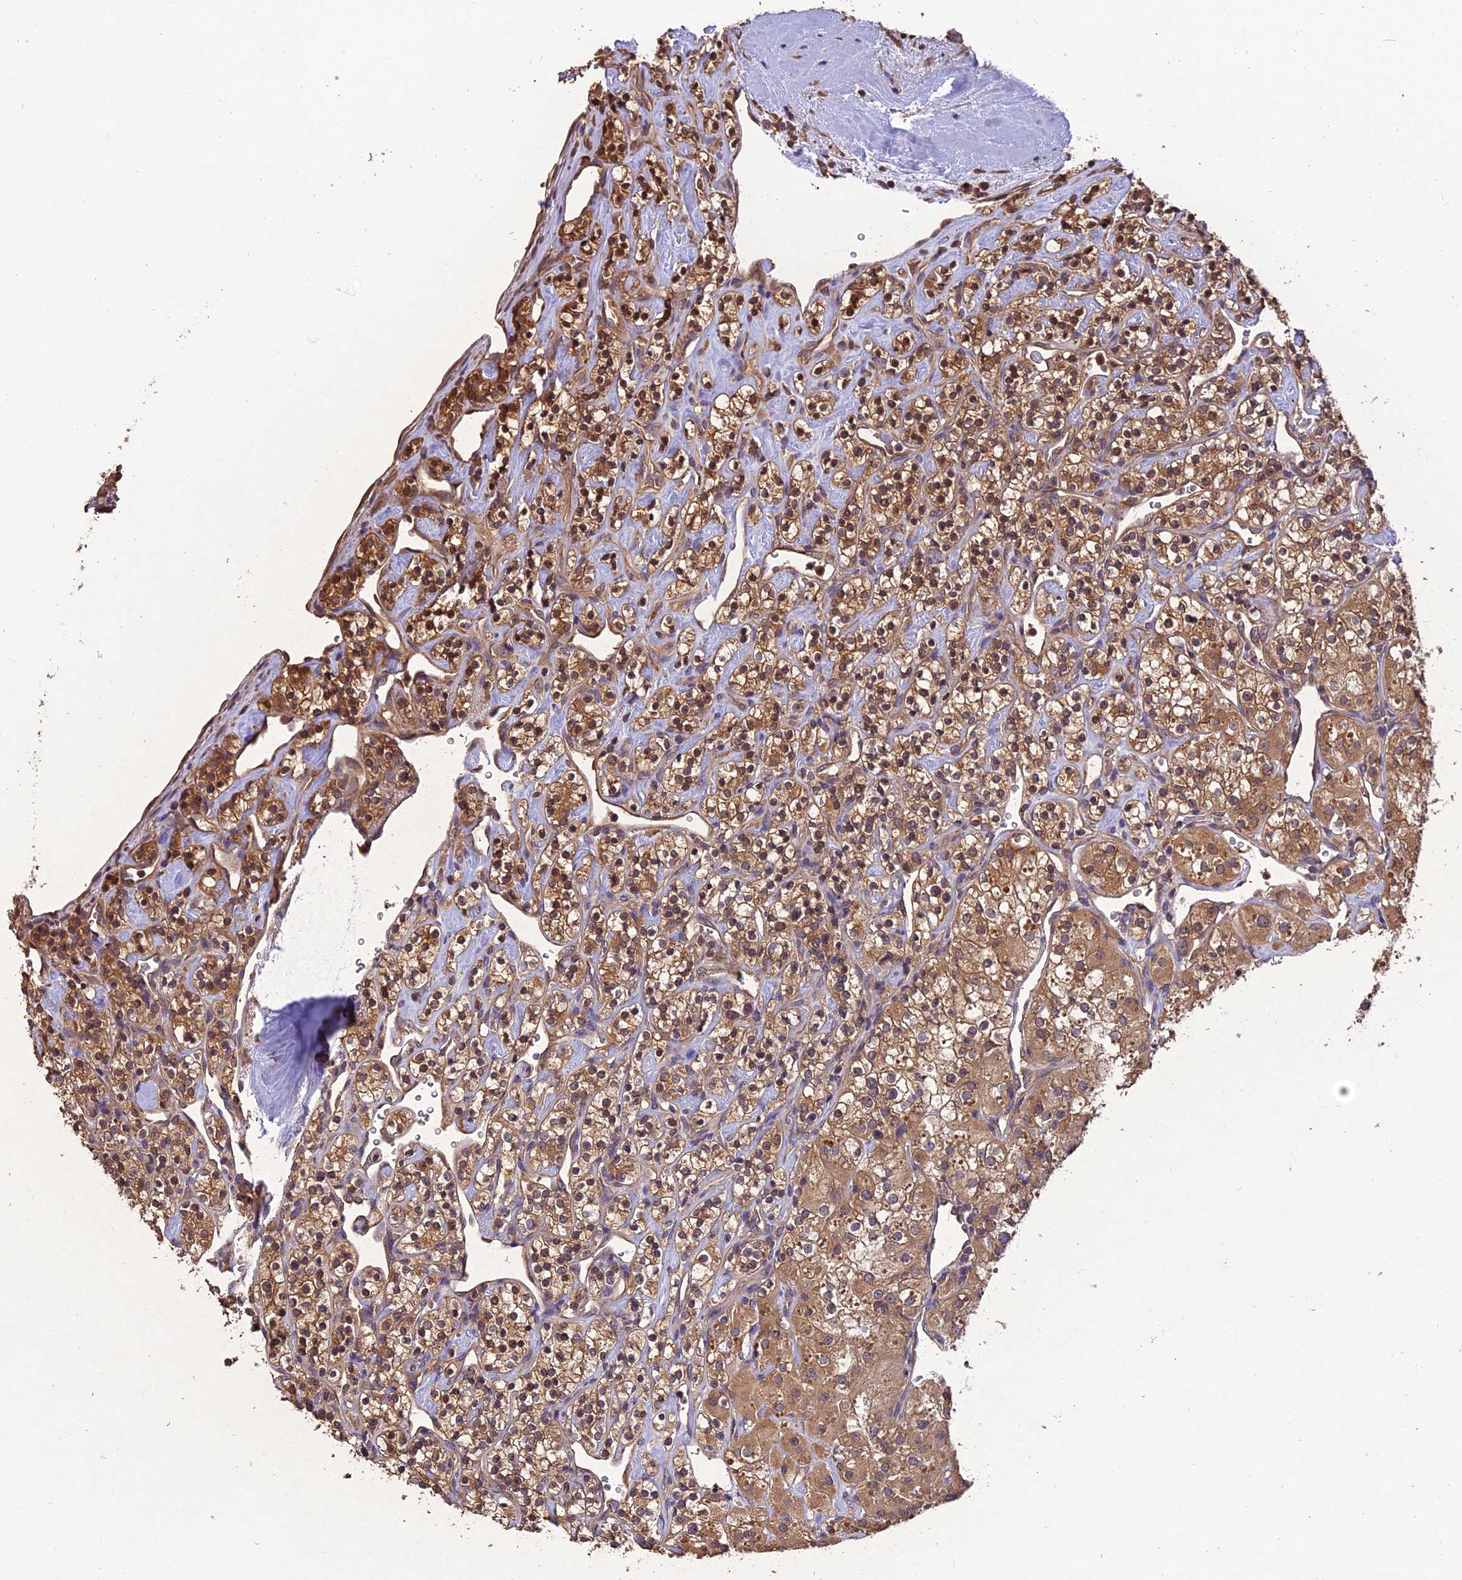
{"staining": {"intensity": "moderate", "quantity": ">75%", "location": "cytoplasmic/membranous"}, "tissue": "renal cancer", "cell_type": "Tumor cells", "image_type": "cancer", "snomed": [{"axis": "morphology", "description": "Adenocarcinoma, NOS"}, {"axis": "topography", "description": "Kidney"}], "caption": "Immunohistochemistry of human renal cancer (adenocarcinoma) exhibits medium levels of moderate cytoplasmic/membranous expression in approximately >75% of tumor cells.", "gene": "CHMP2A", "patient": {"sex": "male", "age": 77}}